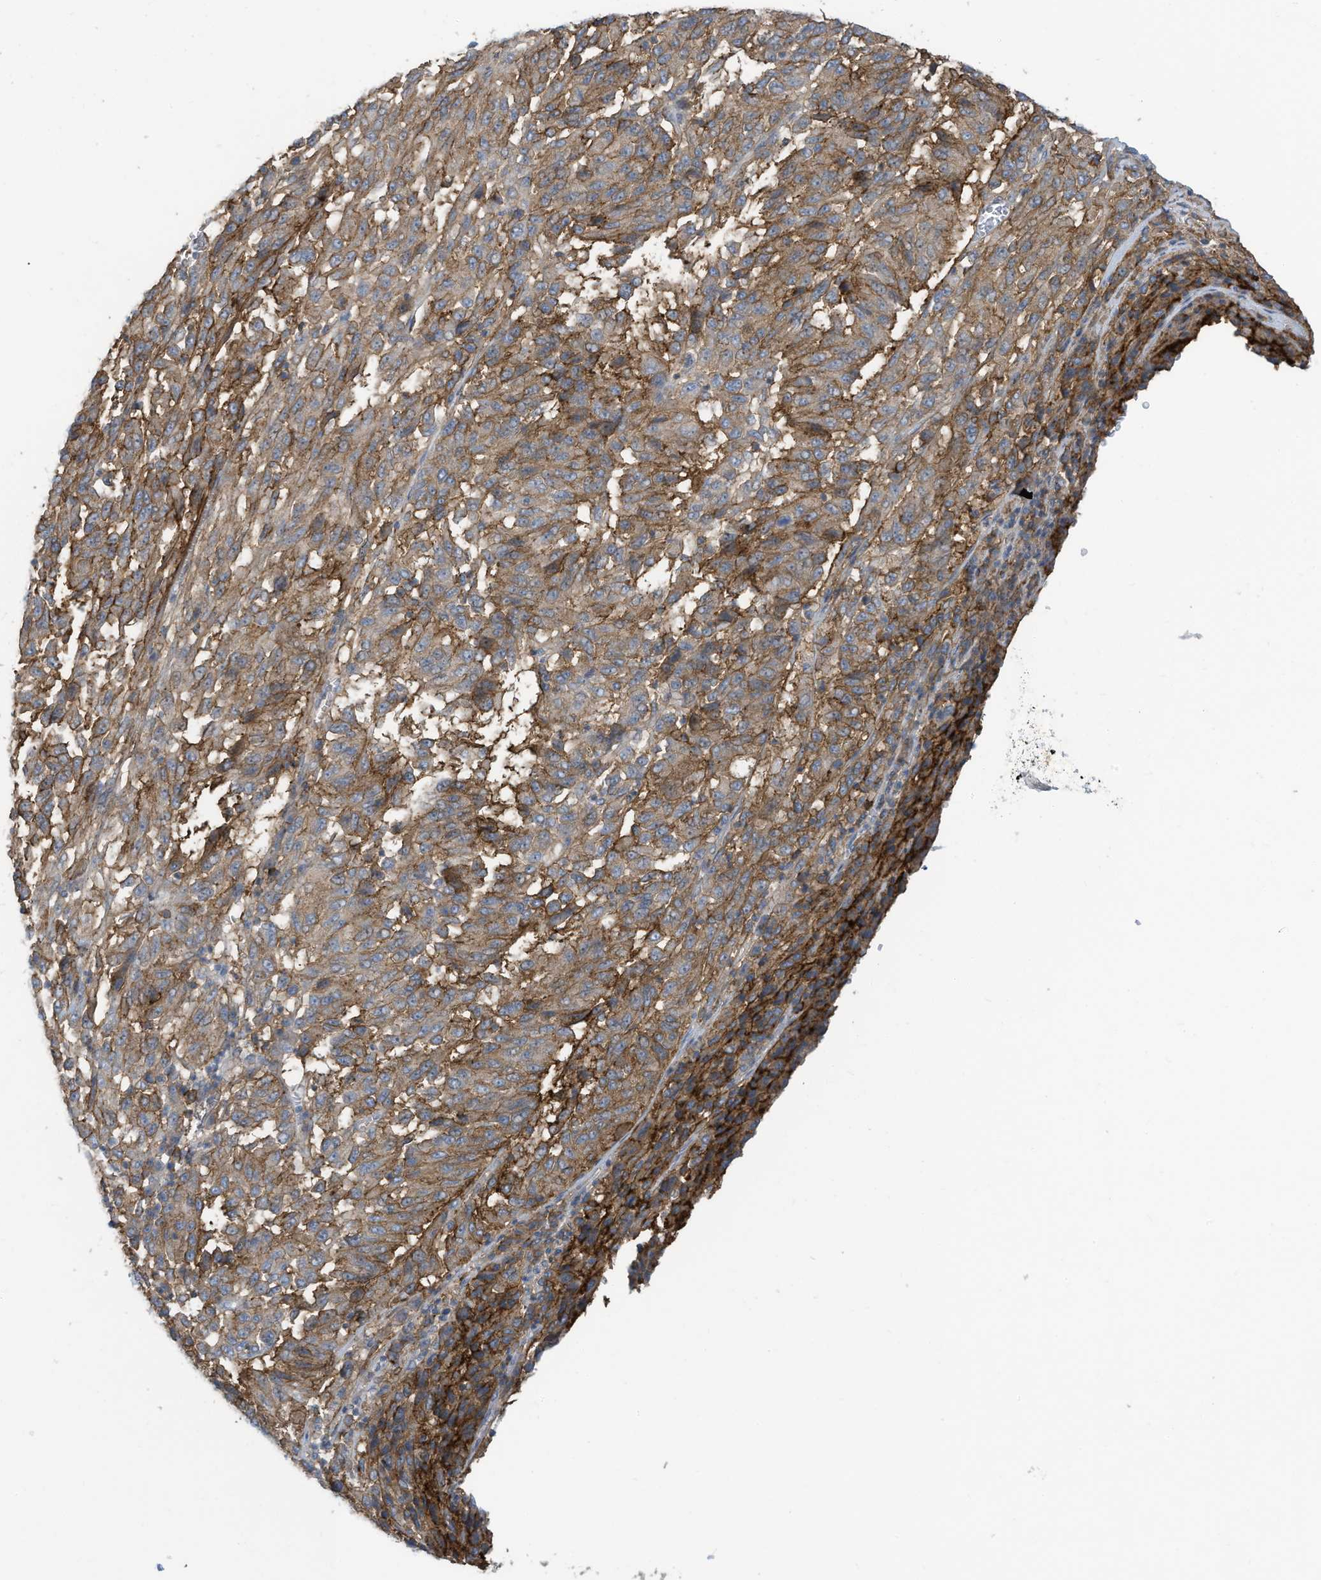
{"staining": {"intensity": "moderate", "quantity": ">75%", "location": "cytoplasmic/membranous"}, "tissue": "melanoma", "cell_type": "Tumor cells", "image_type": "cancer", "snomed": [{"axis": "morphology", "description": "Malignant melanoma, Metastatic site"}, {"axis": "topography", "description": "Lung"}], "caption": "Immunohistochemical staining of malignant melanoma (metastatic site) demonstrates medium levels of moderate cytoplasmic/membranous protein staining in approximately >75% of tumor cells.", "gene": "SLC1A5", "patient": {"sex": "male", "age": 64}}